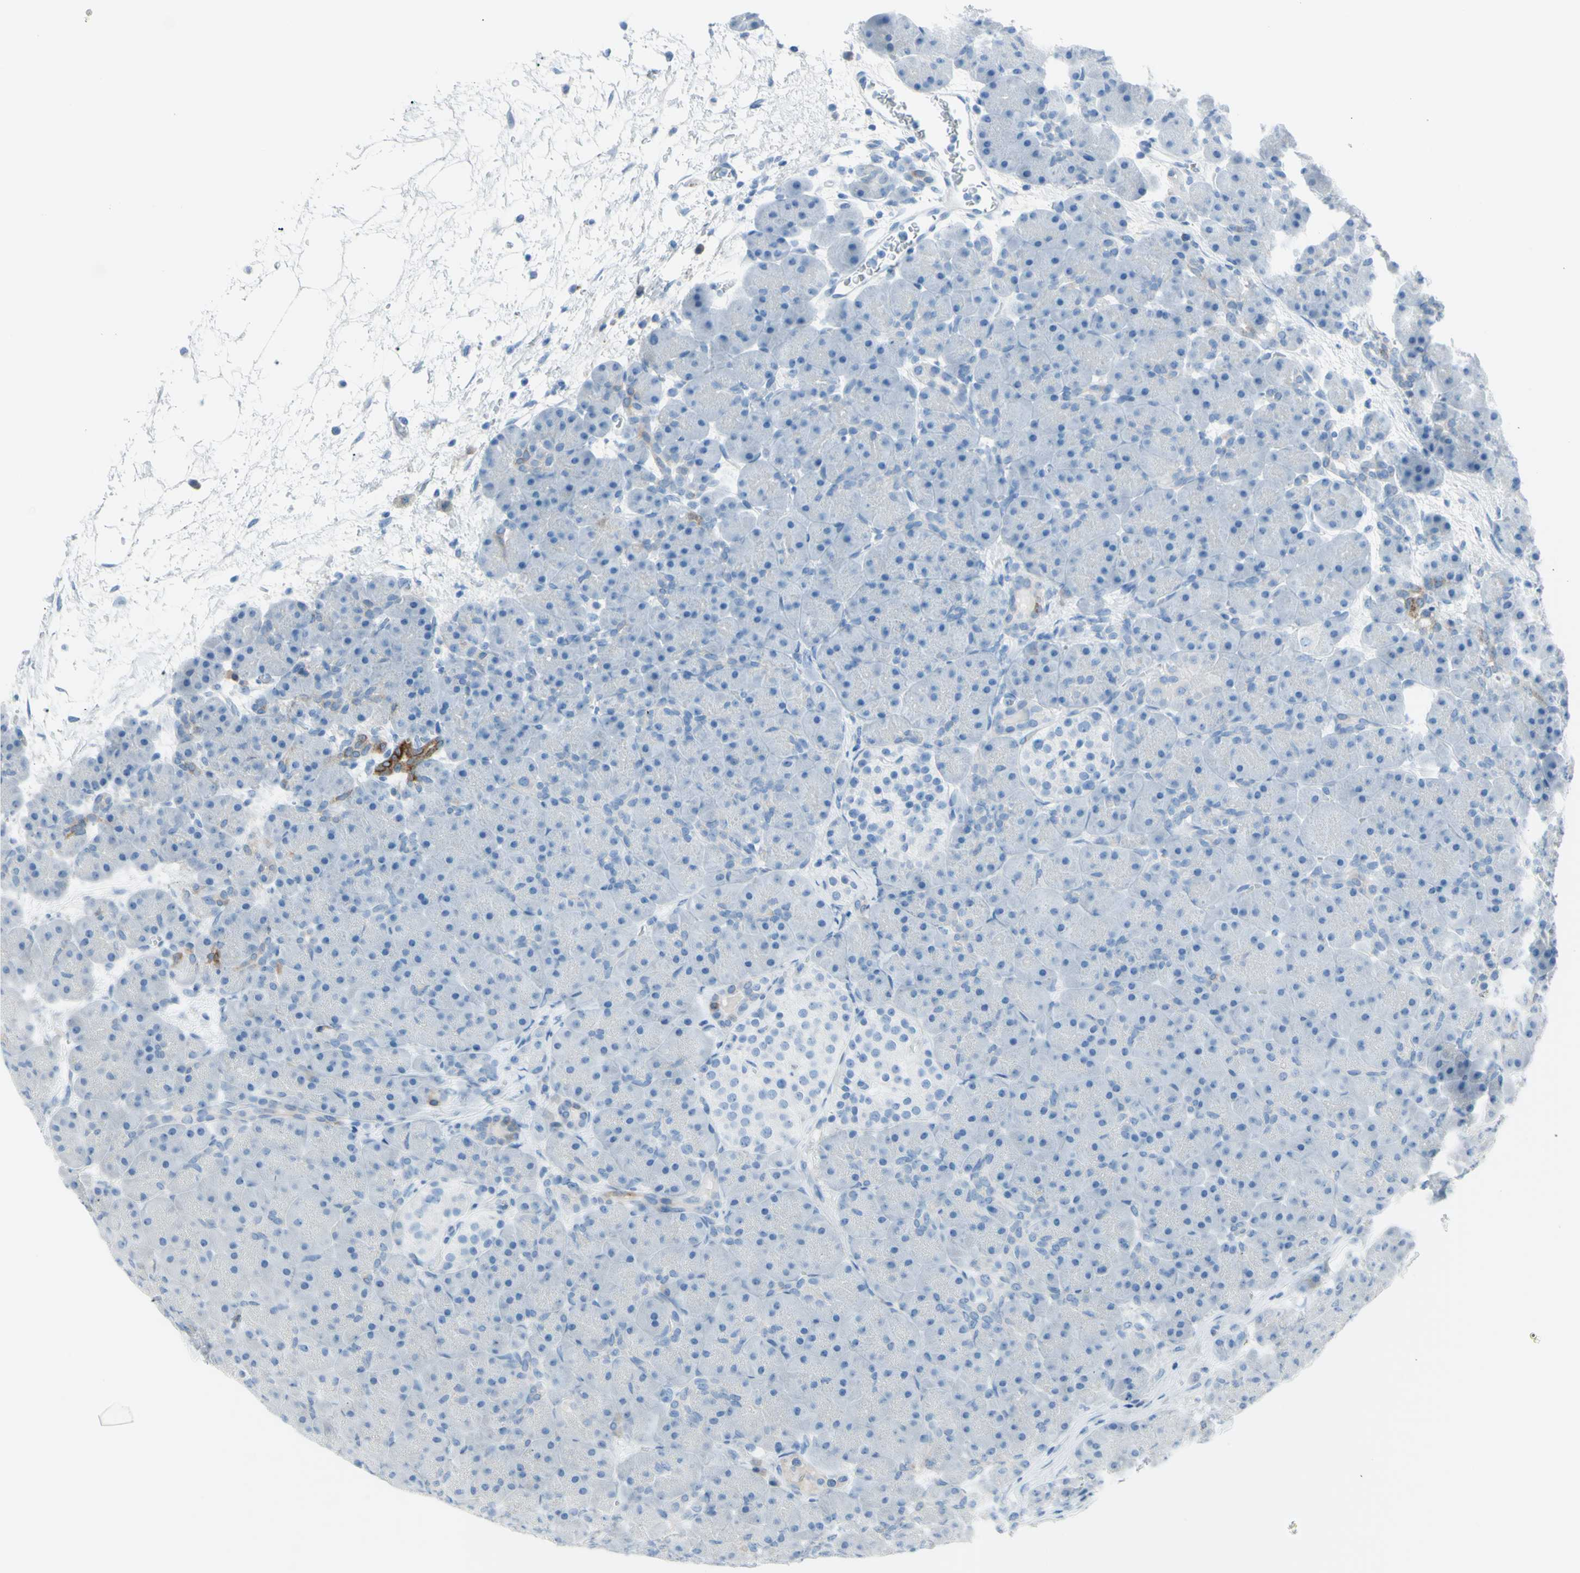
{"staining": {"intensity": "negative", "quantity": "none", "location": "none"}, "tissue": "pancreas", "cell_type": "Exocrine glandular cells", "image_type": "normal", "snomed": [{"axis": "morphology", "description": "Normal tissue, NOS"}, {"axis": "topography", "description": "Pancreas"}], "caption": "IHC of benign pancreas shows no positivity in exocrine glandular cells. (Stains: DAB IHC with hematoxylin counter stain, Microscopy: brightfield microscopy at high magnification).", "gene": "TFPI2", "patient": {"sex": "male", "age": 66}}